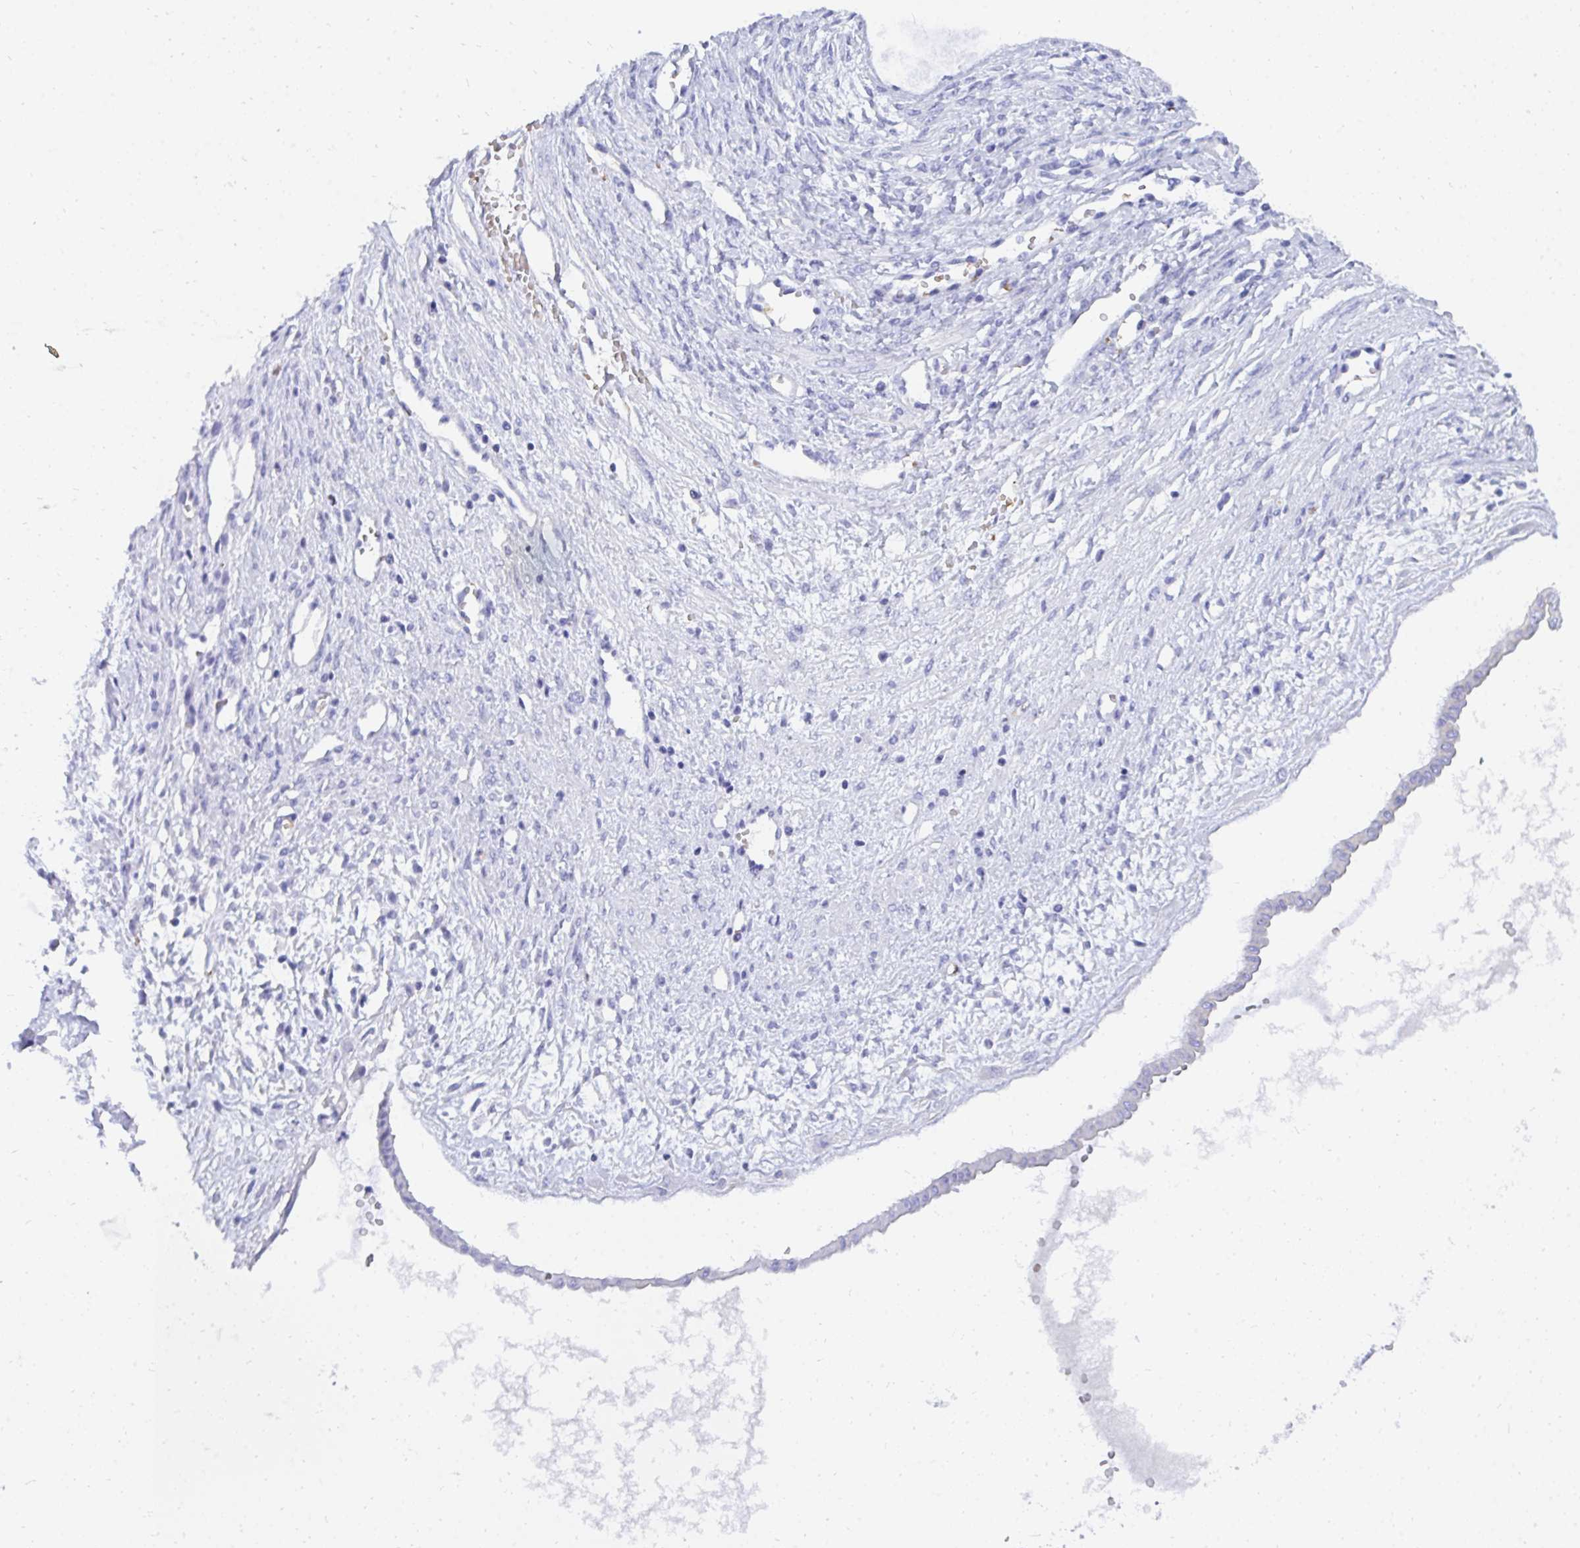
{"staining": {"intensity": "negative", "quantity": "none", "location": "none"}, "tissue": "ovarian cancer", "cell_type": "Tumor cells", "image_type": "cancer", "snomed": [{"axis": "morphology", "description": "Cystadenocarcinoma, mucinous, NOS"}, {"axis": "topography", "description": "Ovary"}], "caption": "Ovarian mucinous cystadenocarcinoma was stained to show a protein in brown. There is no significant positivity in tumor cells. (DAB (3,3'-diaminobenzidine) immunohistochemistry, high magnification).", "gene": "MROH2B", "patient": {"sex": "female", "age": 73}}